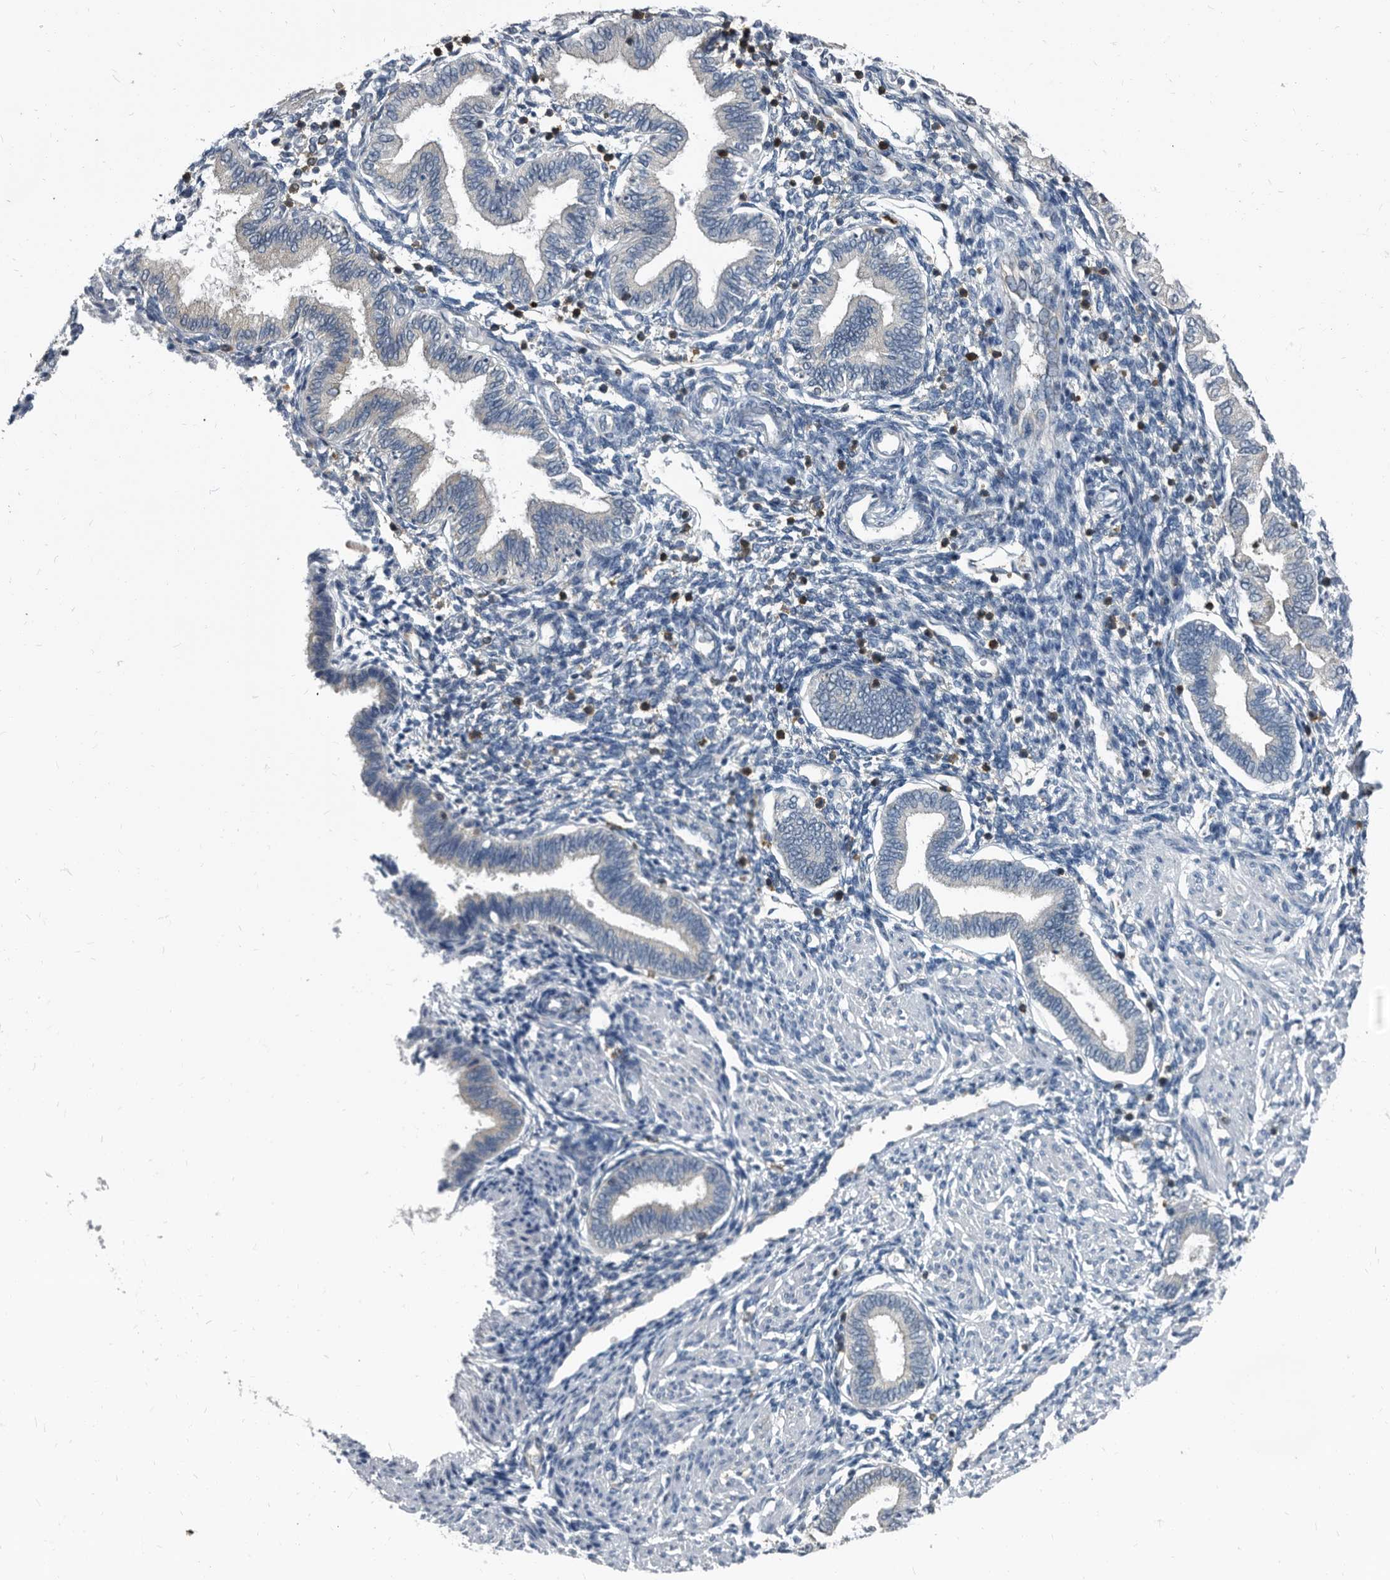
{"staining": {"intensity": "negative", "quantity": "none", "location": "none"}, "tissue": "endometrium", "cell_type": "Cells in endometrial stroma", "image_type": "normal", "snomed": [{"axis": "morphology", "description": "Normal tissue, NOS"}, {"axis": "topography", "description": "Endometrium"}], "caption": "A high-resolution photomicrograph shows immunohistochemistry staining of unremarkable endometrium, which displays no significant positivity in cells in endometrial stroma.", "gene": "CDV3", "patient": {"sex": "female", "age": 53}}